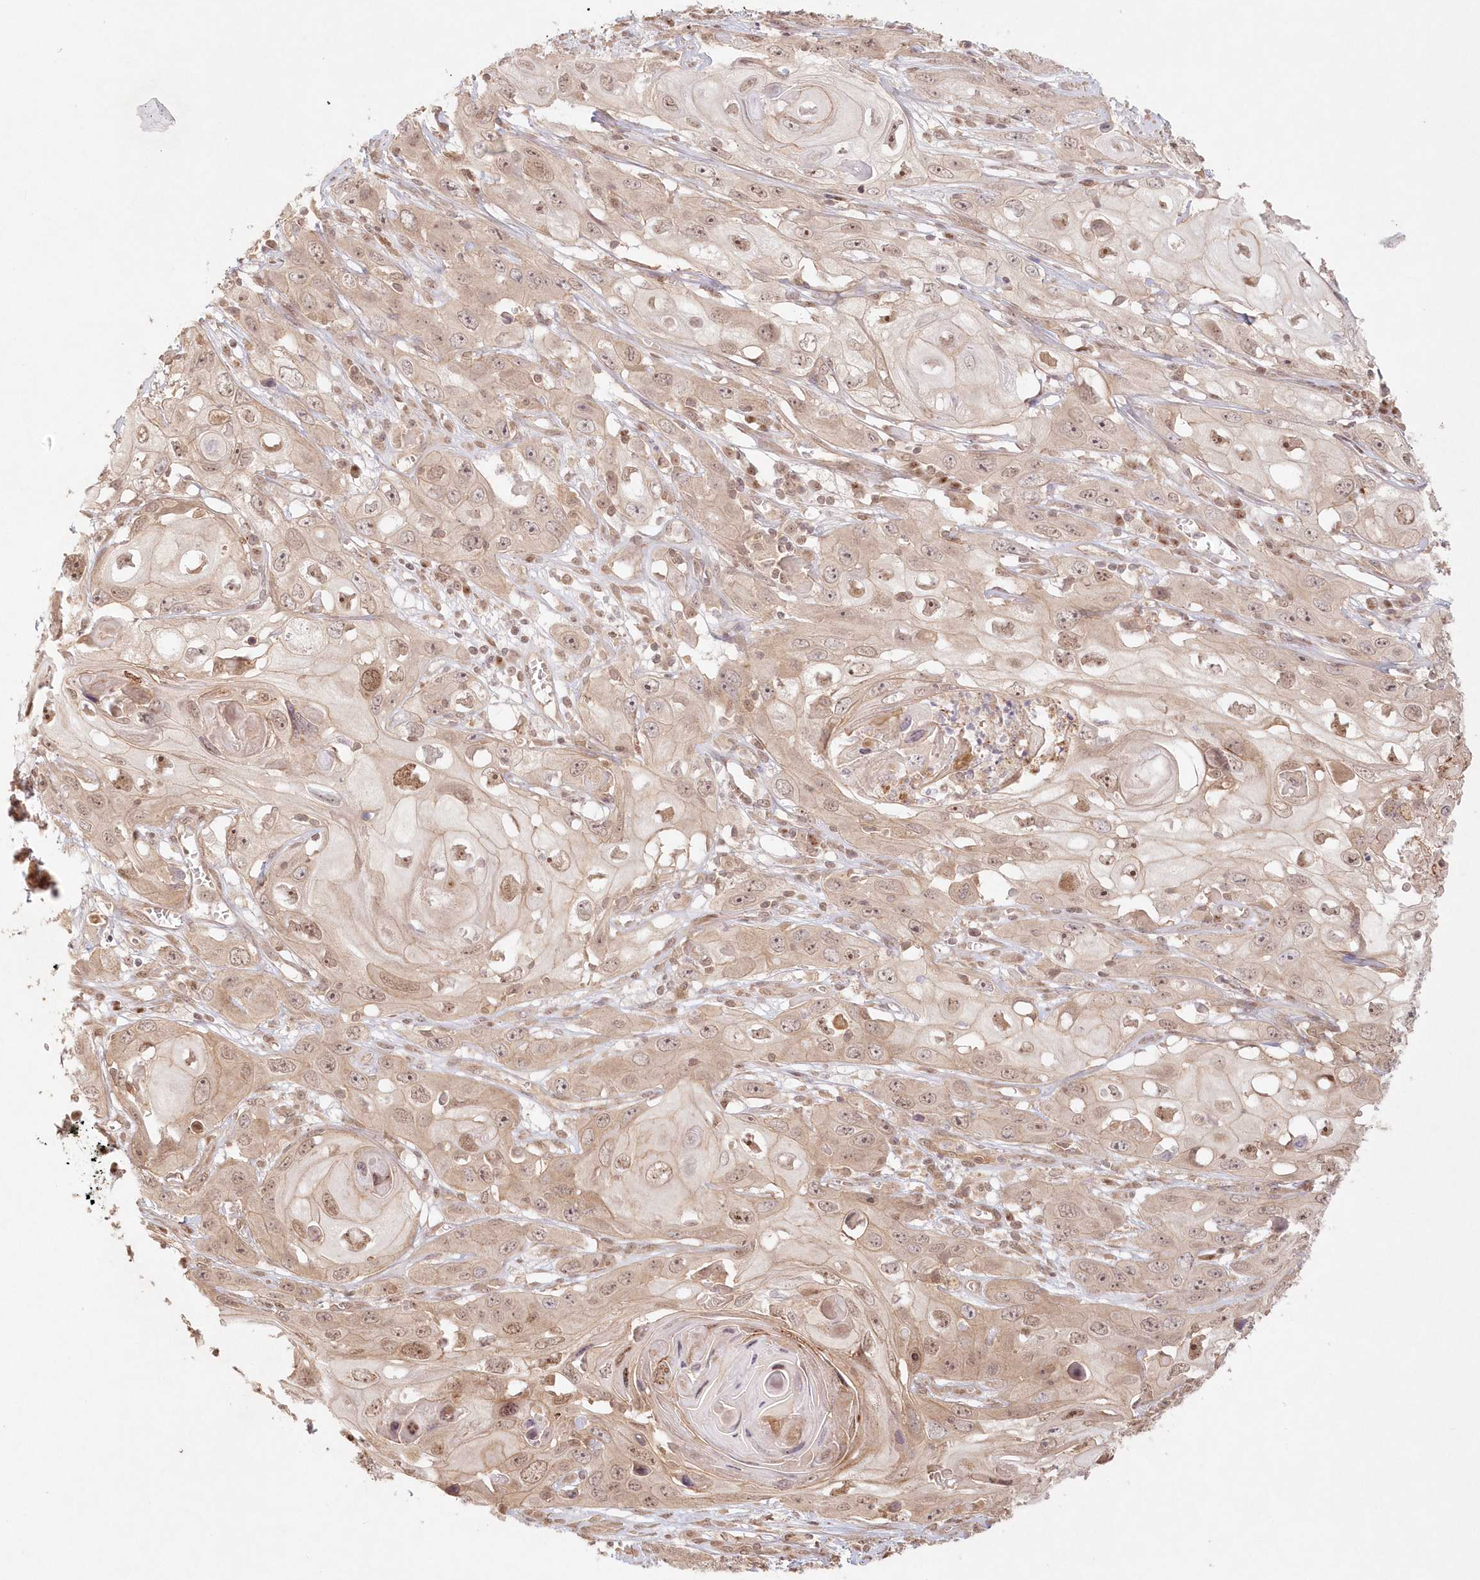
{"staining": {"intensity": "weak", "quantity": ">75%", "location": "cytoplasmic/membranous,nuclear"}, "tissue": "skin cancer", "cell_type": "Tumor cells", "image_type": "cancer", "snomed": [{"axis": "morphology", "description": "Squamous cell carcinoma, NOS"}, {"axis": "topography", "description": "Skin"}], "caption": "Protein analysis of squamous cell carcinoma (skin) tissue displays weak cytoplasmic/membranous and nuclear positivity in about >75% of tumor cells.", "gene": "KIAA0232", "patient": {"sex": "male", "age": 55}}